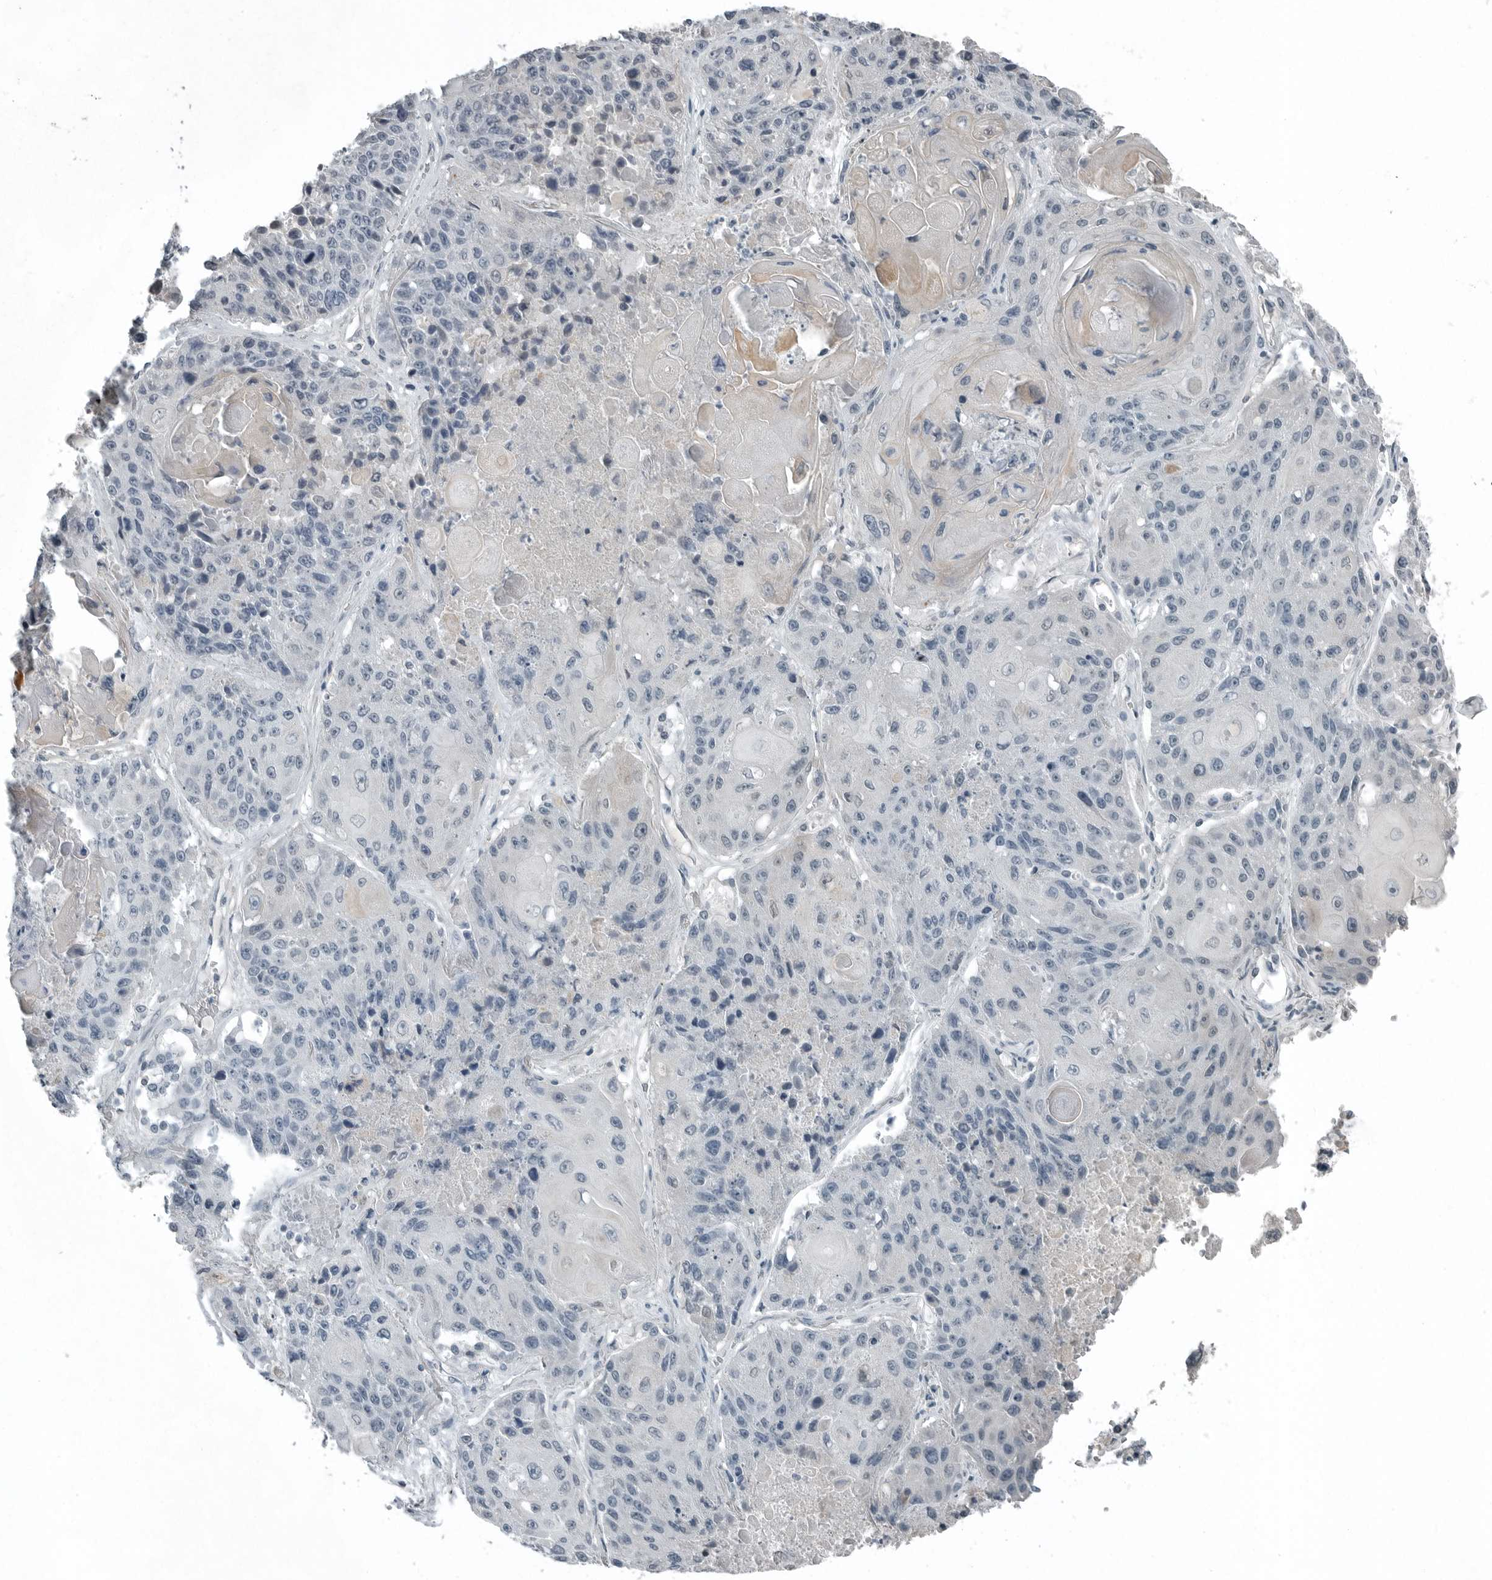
{"staining": {"intensity": "negative", "quantity": "none", "location": "none"}, "tissue": "lung cancer", "cell_type": "Tumor cells", "image_type": "cancer", "snomed": [{"axis": "morphology", "description": "Squamous cell carcinoma, NOS"}, {"axis": "topography", "description": "Lung"}], "caption": "Protein analysis of squamous cell carcinoma (lung) exhibits no significant staining in tumor cells.", "gene": "KYAT1", "patient": {"sex": "male", "age": 61}}